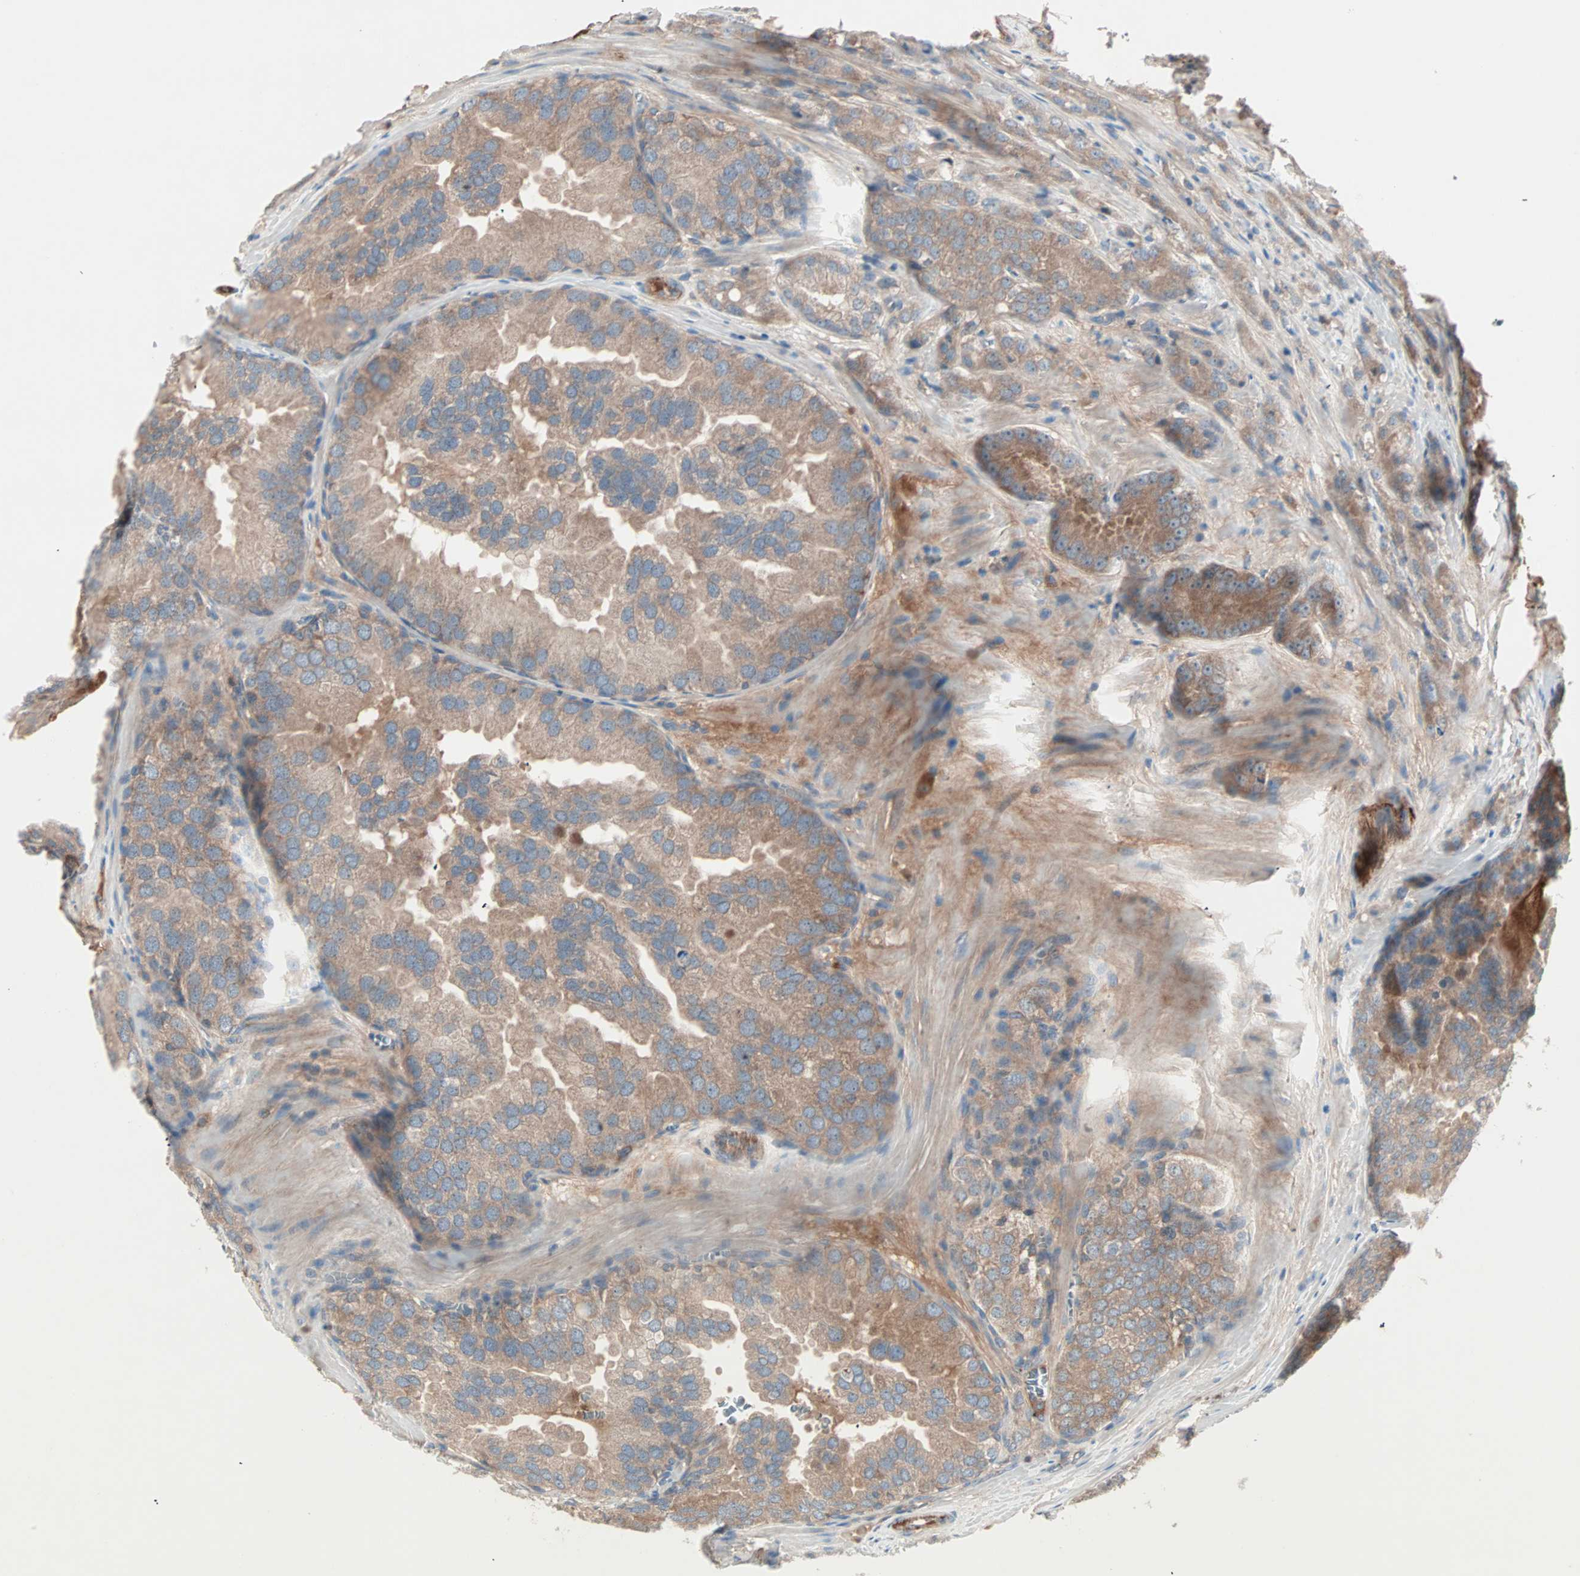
{"staining": {"intensity": "moderate", "quantity": ">75%", "location": "cytoplasmic/membranous"}, "tissue": "prostate cancer", "cell_type": "Tumor cells", "image_type": "cancer", "snomed": [{"axis": "morphology", "description": "Adenocarcinoma, High grade"}, {"axis": "topography", "description": "Prostate"}], "caption": "Immunohistochemical staining of prostate high-grade adenocarcinoma shows medium levels of moderate cytoplasmic/membranous protein staining in approximately >75% of tumor cells.", "gene": "CAD", "patient": {"sex": "male", "age": 64}}